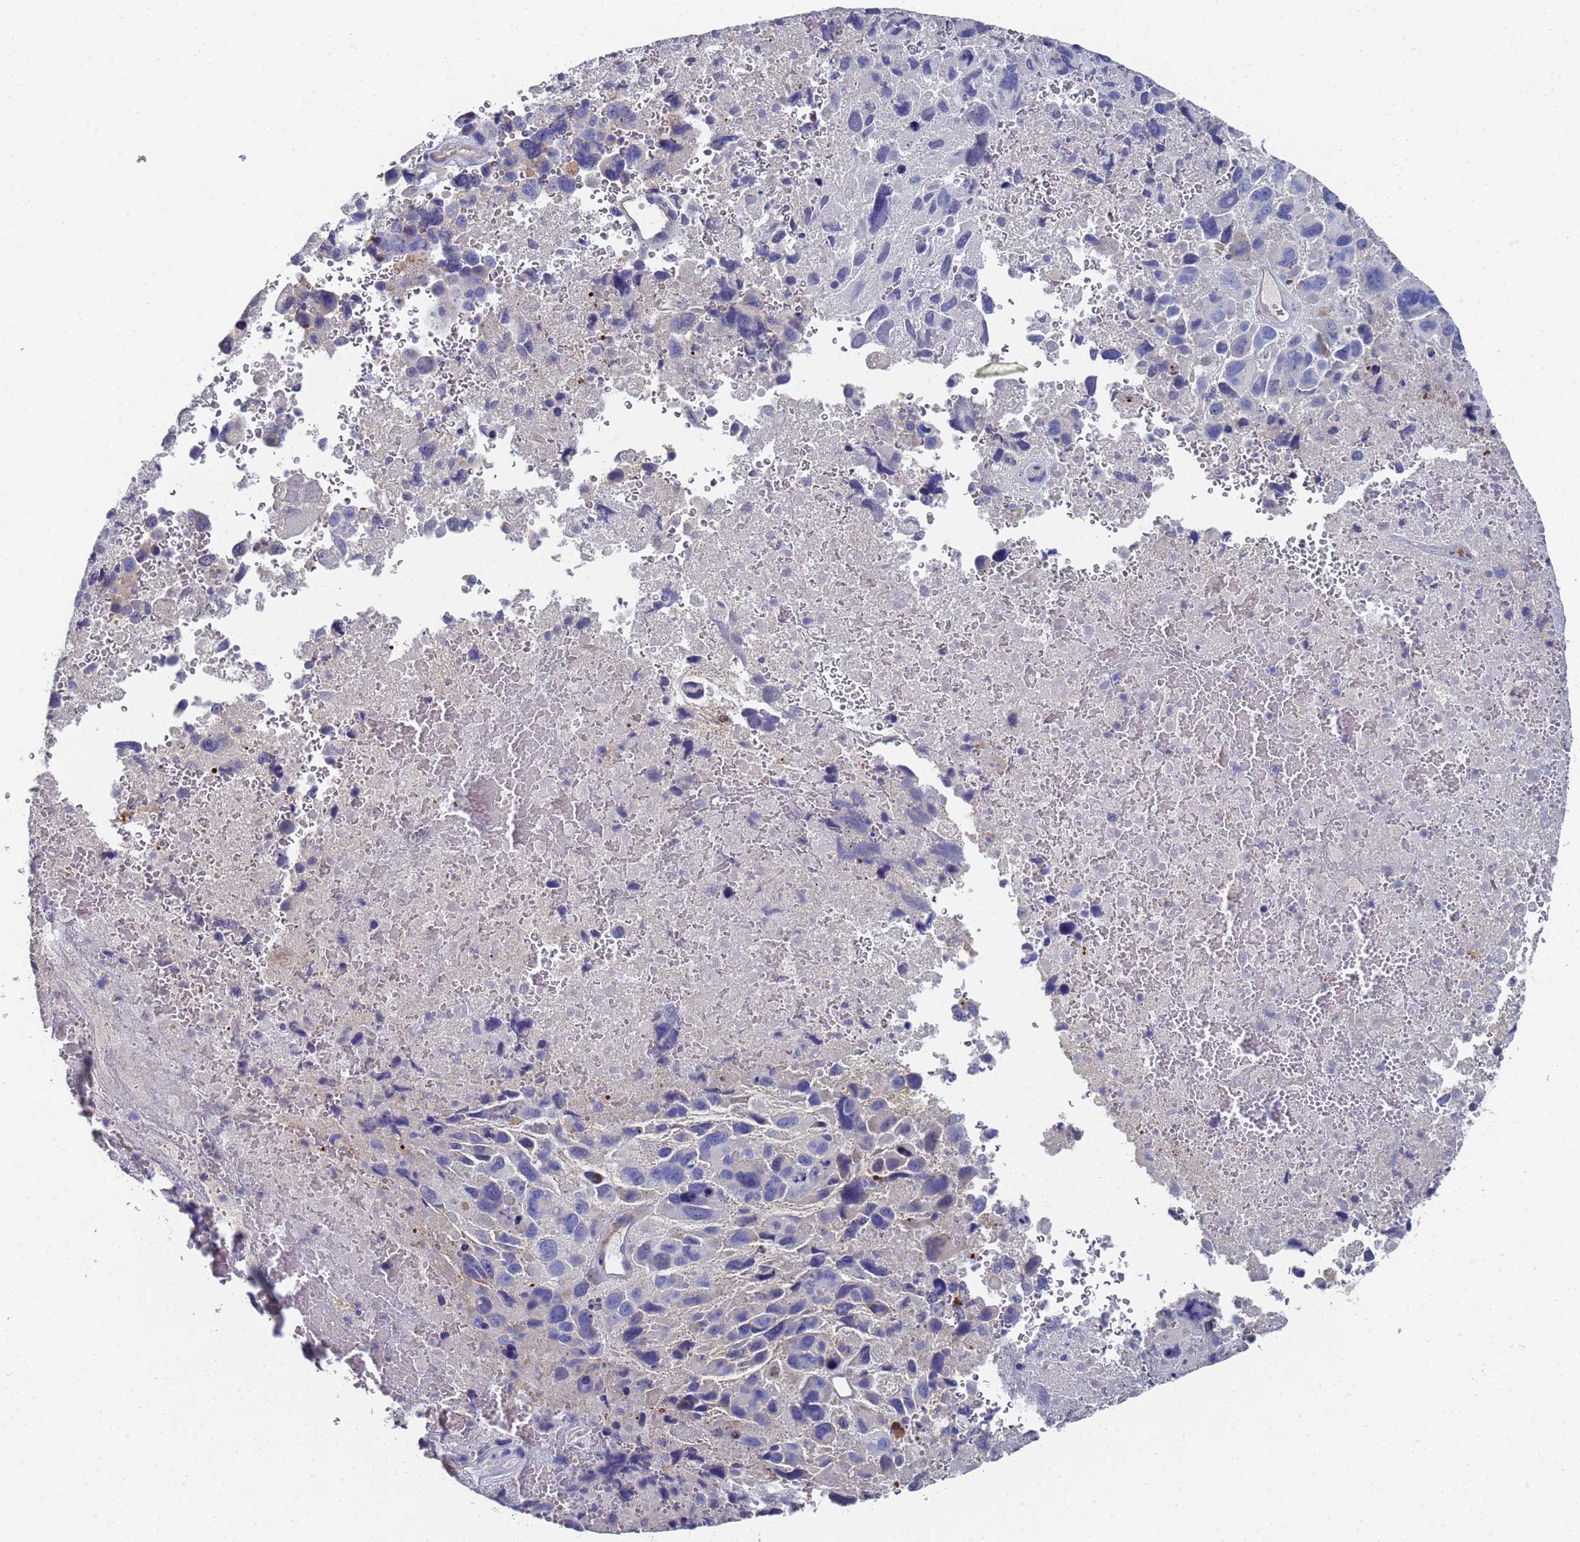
{"staining": {"intensity": "negative", "quantity": "none", "location": "none"}, "tissue": "melanoma", "cell_type": "Tumor cells", "image_type": "cancer", "snomed": [{"axis": "morphology", "description": "Malignant melanoma, Metastatic site"}, {"axis": "topography", "description": "Brain"}], "caption": "High power microscopy image of an immunohistochemistry (IHC) micrograph of melanoma, revealing no significant staining in tumor cells.", "gene": "LBX2", "patient": {"sex": "female", "age": 53}}